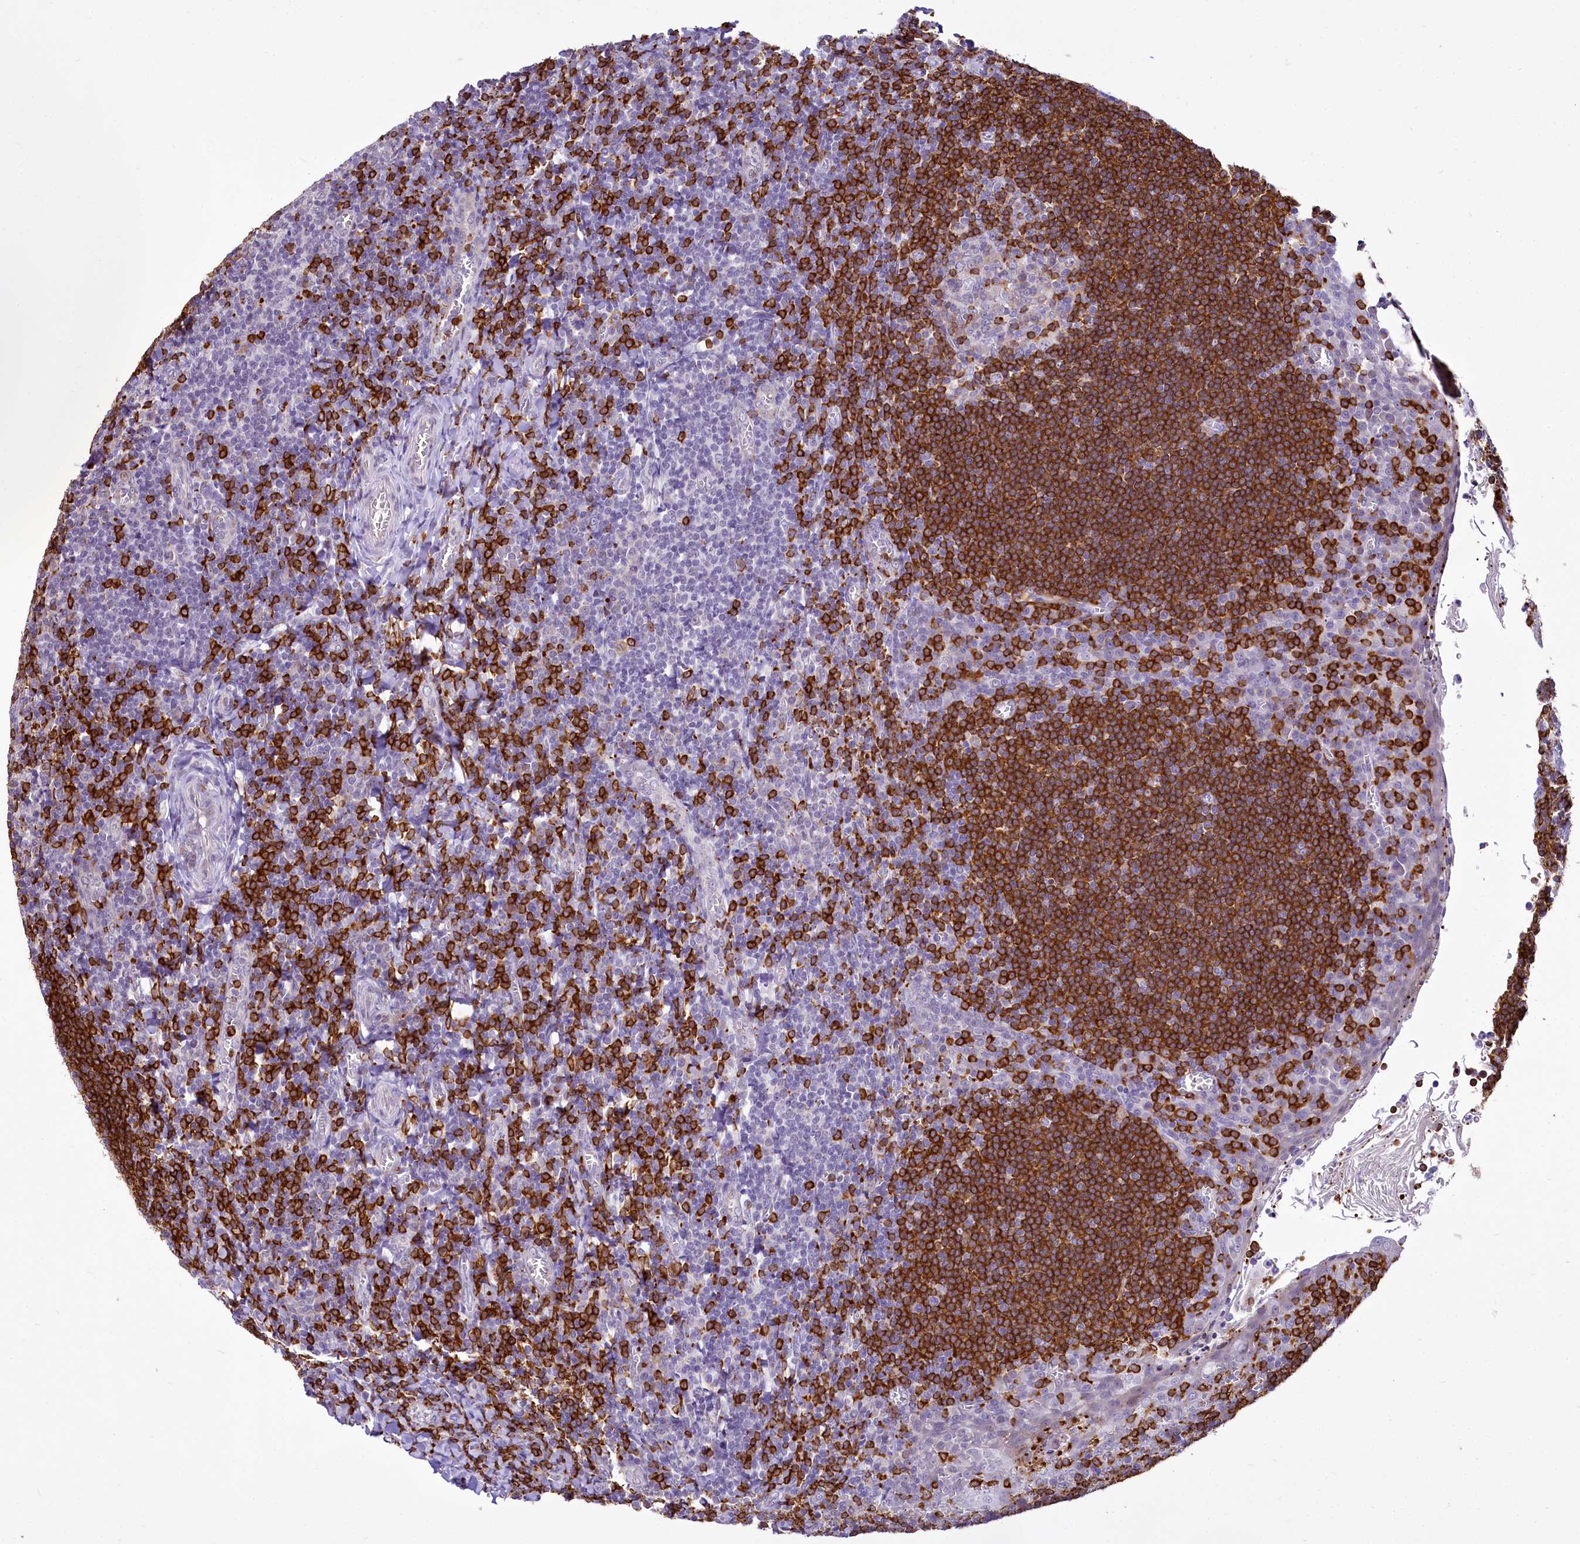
{"staining": {"intensity": "moderate", "quantity": "<25%", "location": "cytoplasmic/membranous"}, "tissue": "tonsil", "cell_type": "Germinal center cells", "image_type": "normal", "snomed": [{"axis": "morphology", "description": "Normal tissue, NOS"}, {"axis": "topography", "description": "Tonsil"}], "caption": "Normal tonsil demonstrates moderate cytoplasmic/membranous positivity in about <25% of germinal center cells, visualized by immunohistochemistry. (IHC, brightfield microscopy, high magnification).", "gene": "BANK1", "patient": {"sex": "male", "age": 27}}